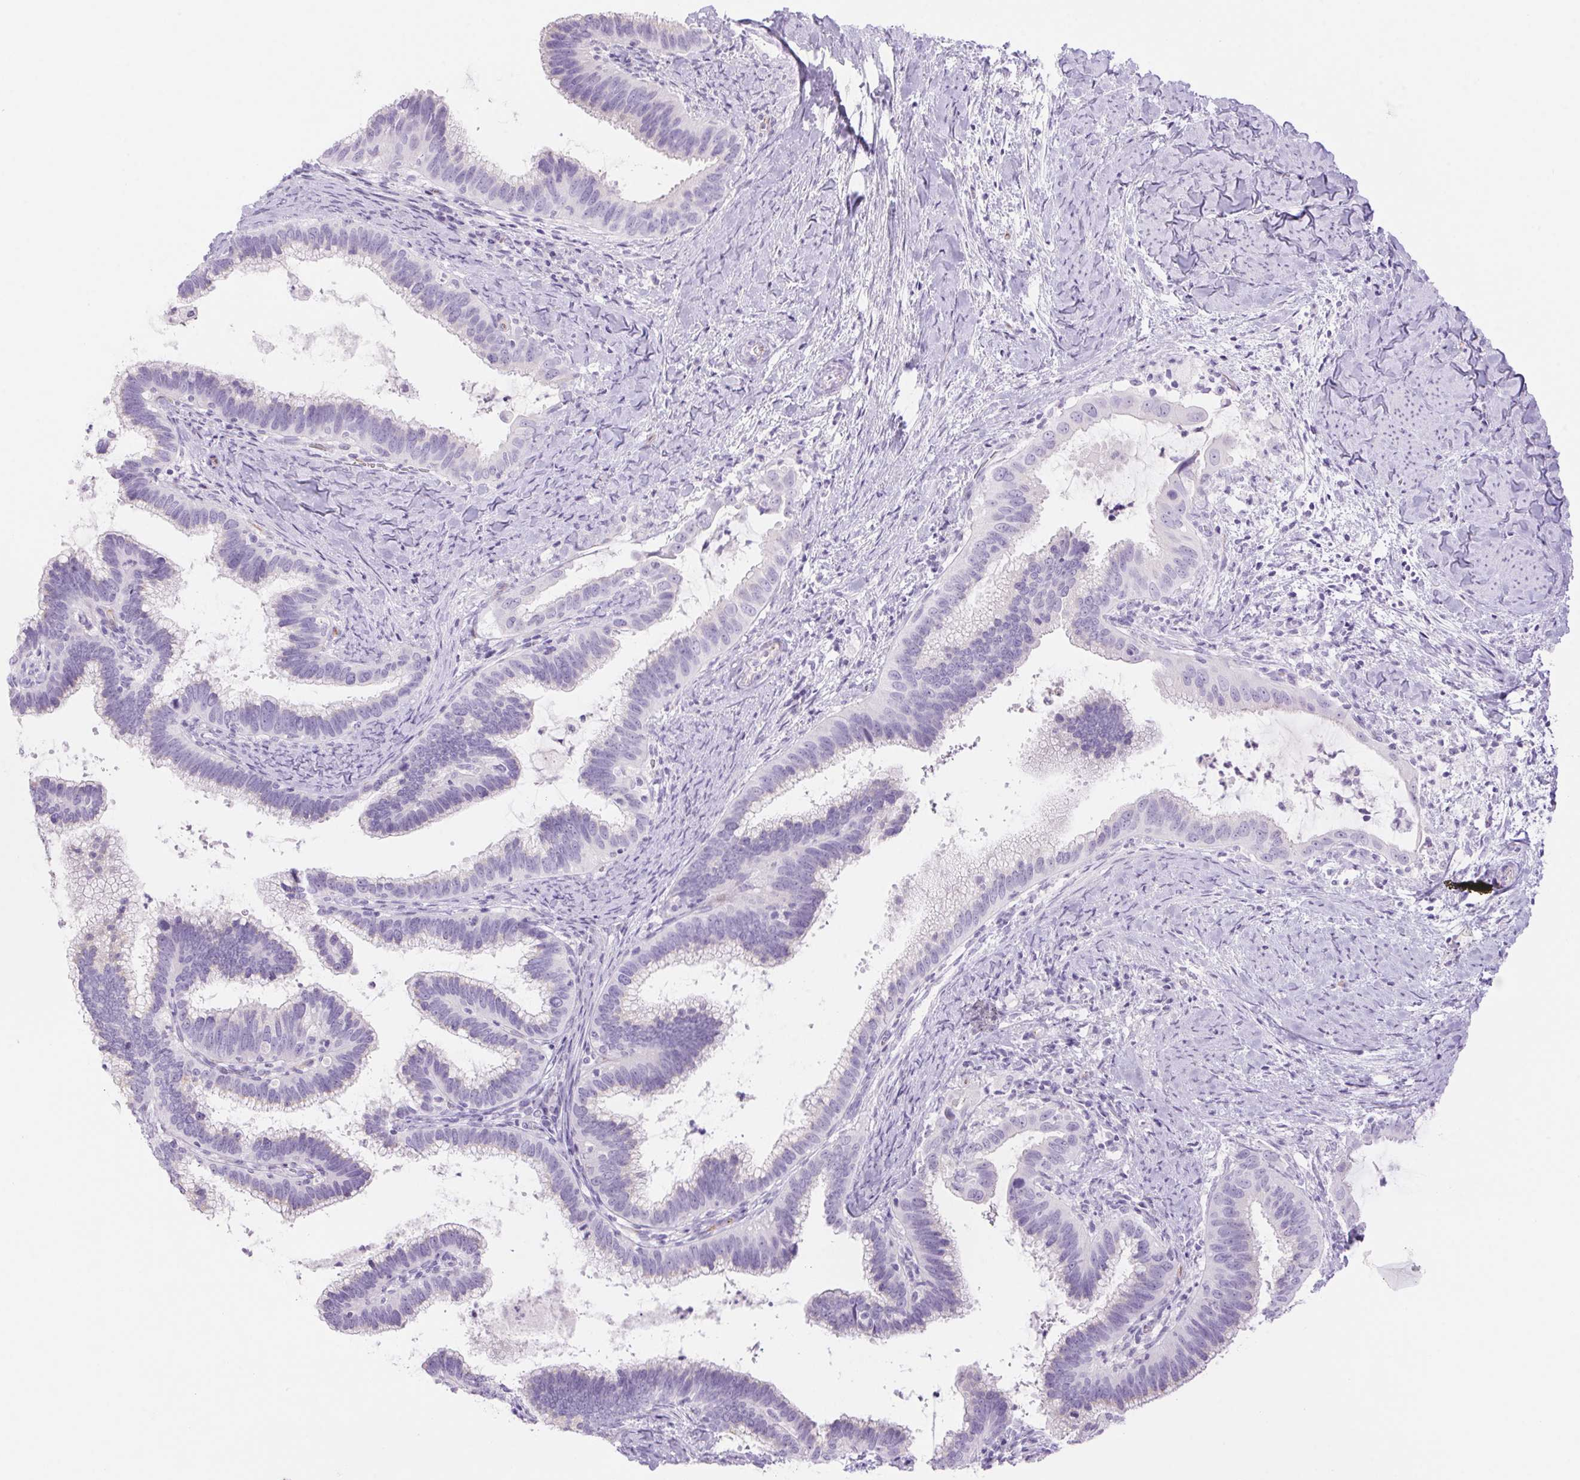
{"staining": {"intensity": "negative", "quantity": "none", "location": "none"}, "tissue": "cervical cancer", "cell_type": "Tumor cells", "image_type": "cancer", "snomed": [{"axis": "morphology", "description": "Adenocarcinoma, NOS"}, {"axis": "topography", "description": "Cervix"}], "caption": "The image reveals no staining of tumor cells in cervical adenocarcinoma.", "gene": "ERP27", "patient": {"sex": "female", "age": 61}}